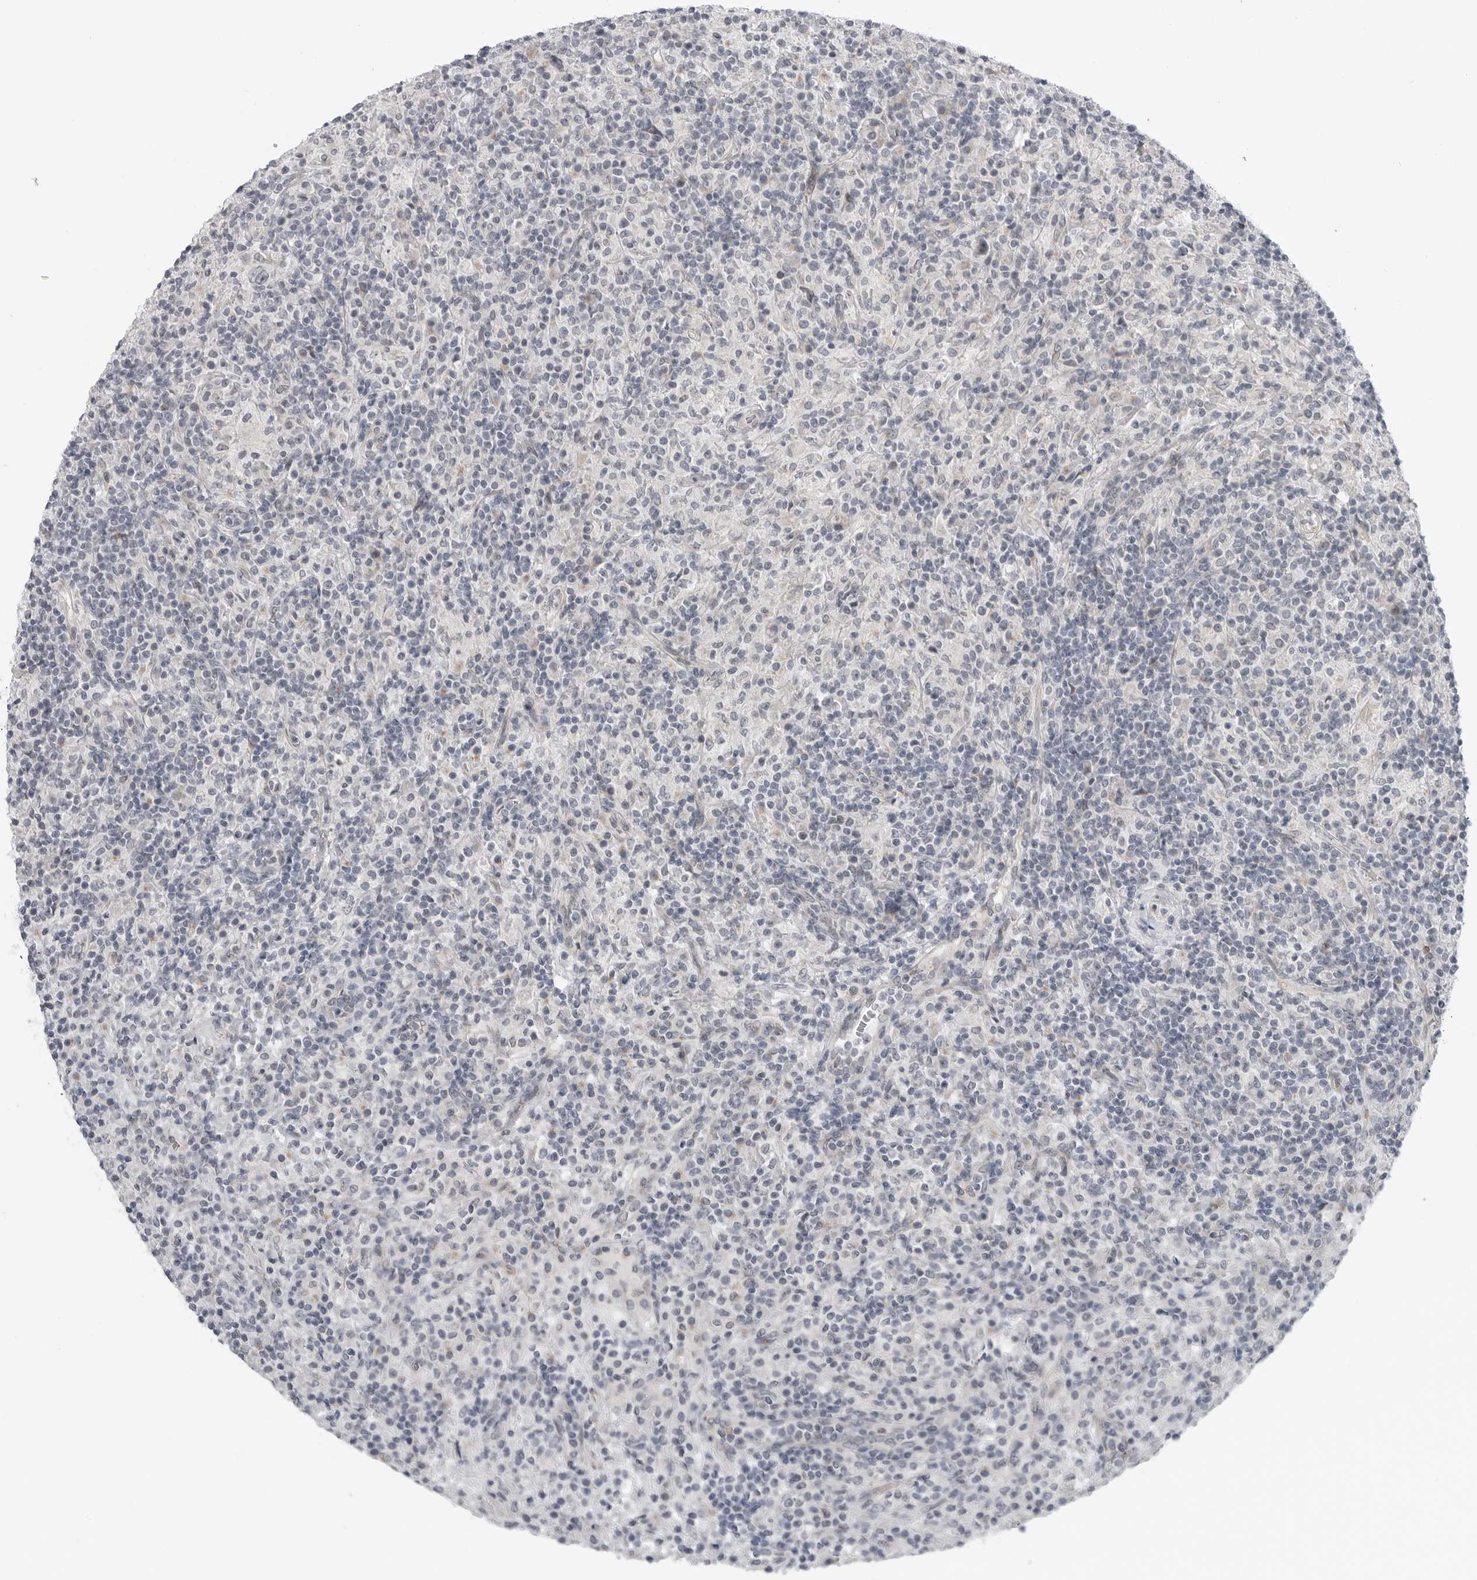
{"staining": {"intensity": "negative", "quantity": "none", "location": "none"}, "tissue": "lymphoma", "cell_type": "Tumor cells", "image_type": "cancer", "snomed": [{"axis": "morphology", "description": "Hodgkin's disease, NOS"}, {"axis": "topography", "description": "Lymph node"}], "caption": "Protein analysis of lymphoma displays no significant expression in tumor cells.", "gene": "LRRC45", "patient": {"sex": "male", "age": 70}}